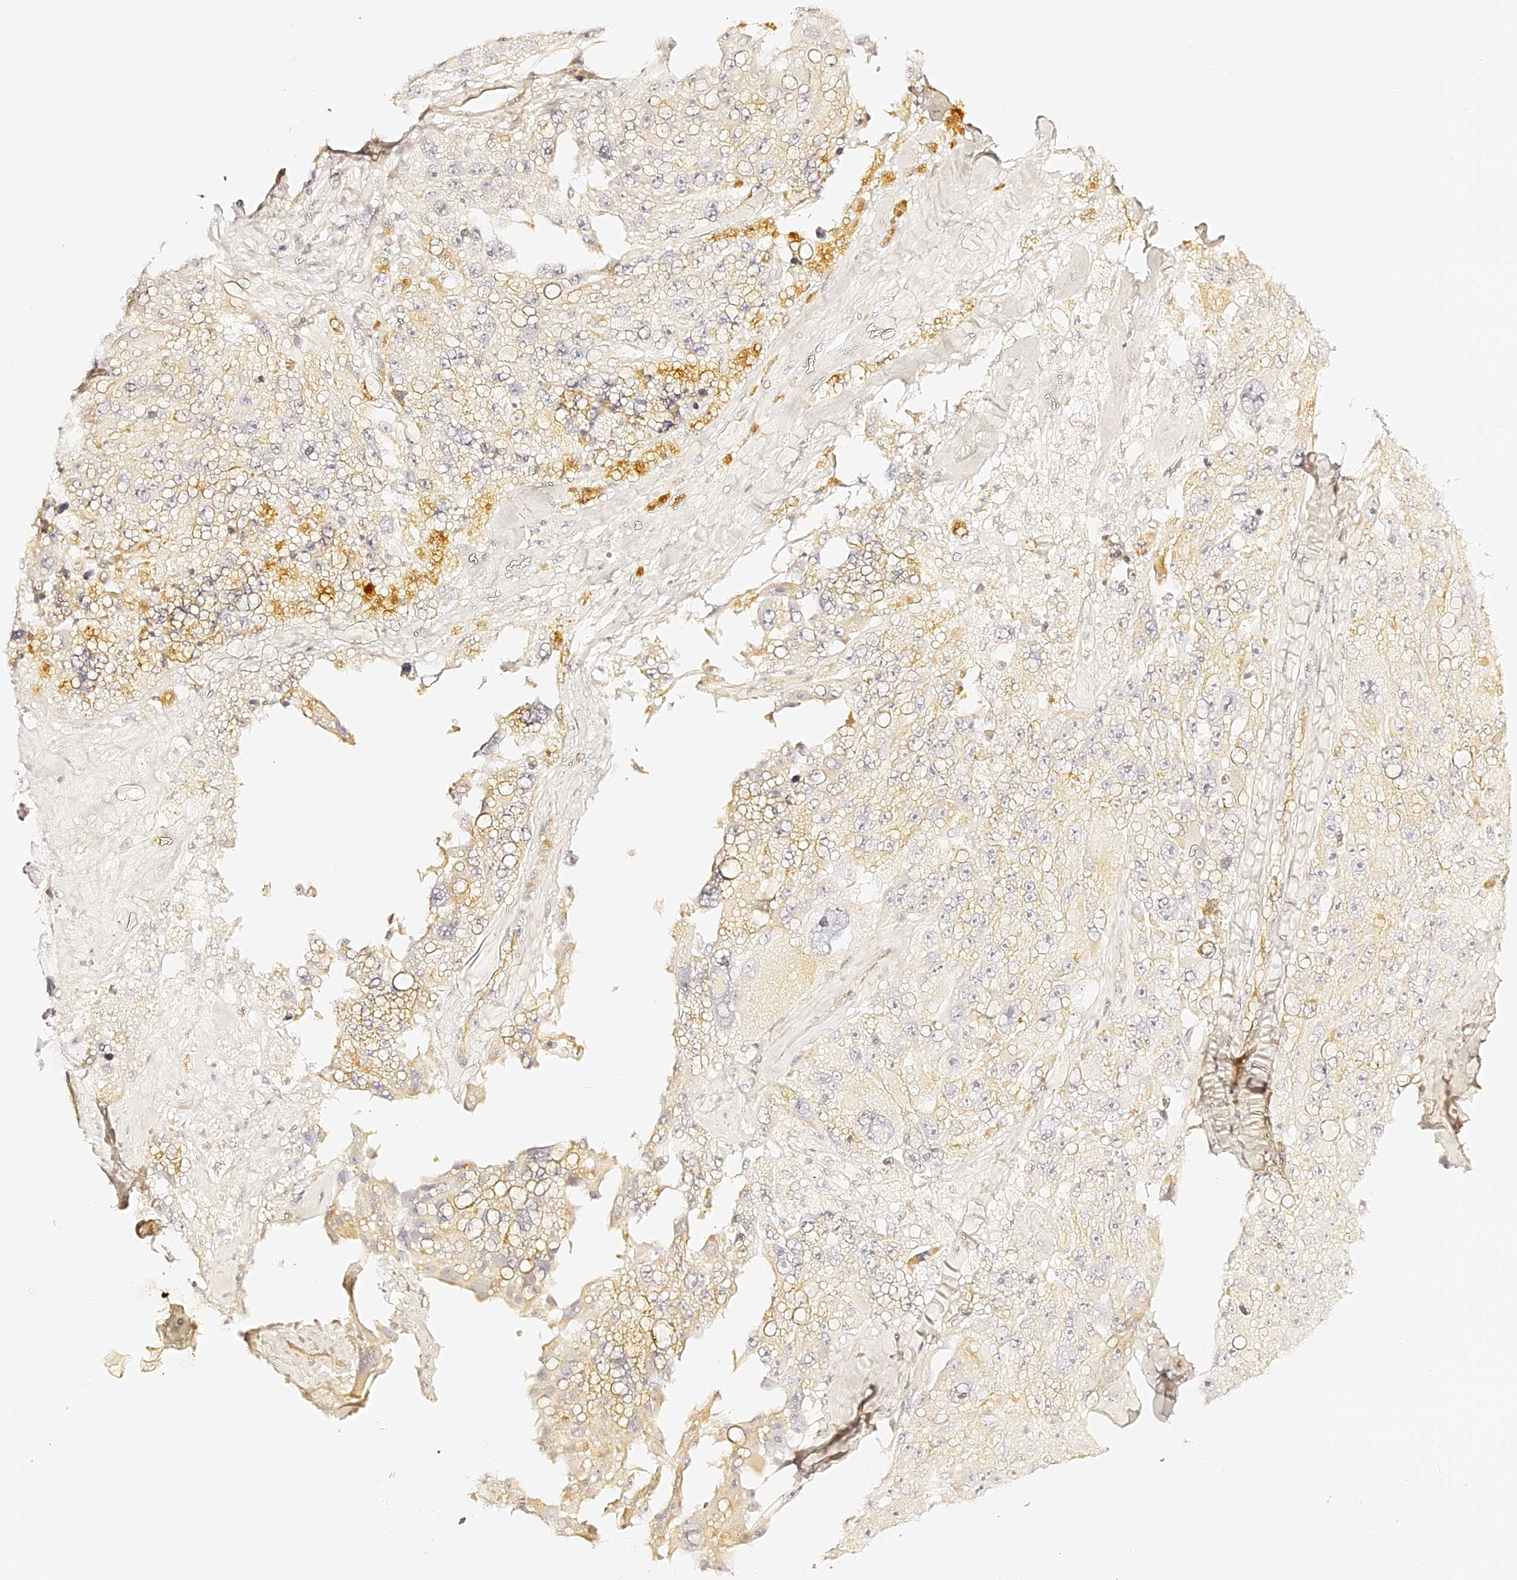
{"staining": {"intensity": "negative", "quantity": "none", "location": "none"}, "tissue": "melanoma", "cell_type": "Tumor cells", "image_type": "cancer", "snomed": [{"axis": "morphology", "description": "Malignant melanoma, Metastatic site"}, {"axis": "topography", "description": "Lymph node"}], "caption": "This is an immunohistochemistry histopathology image of malignant melanoma (metastatic site). There is no positivity in tumor cells.", "gene": "SLC1A3", "patient": {"sex": "male", "age": 62}}